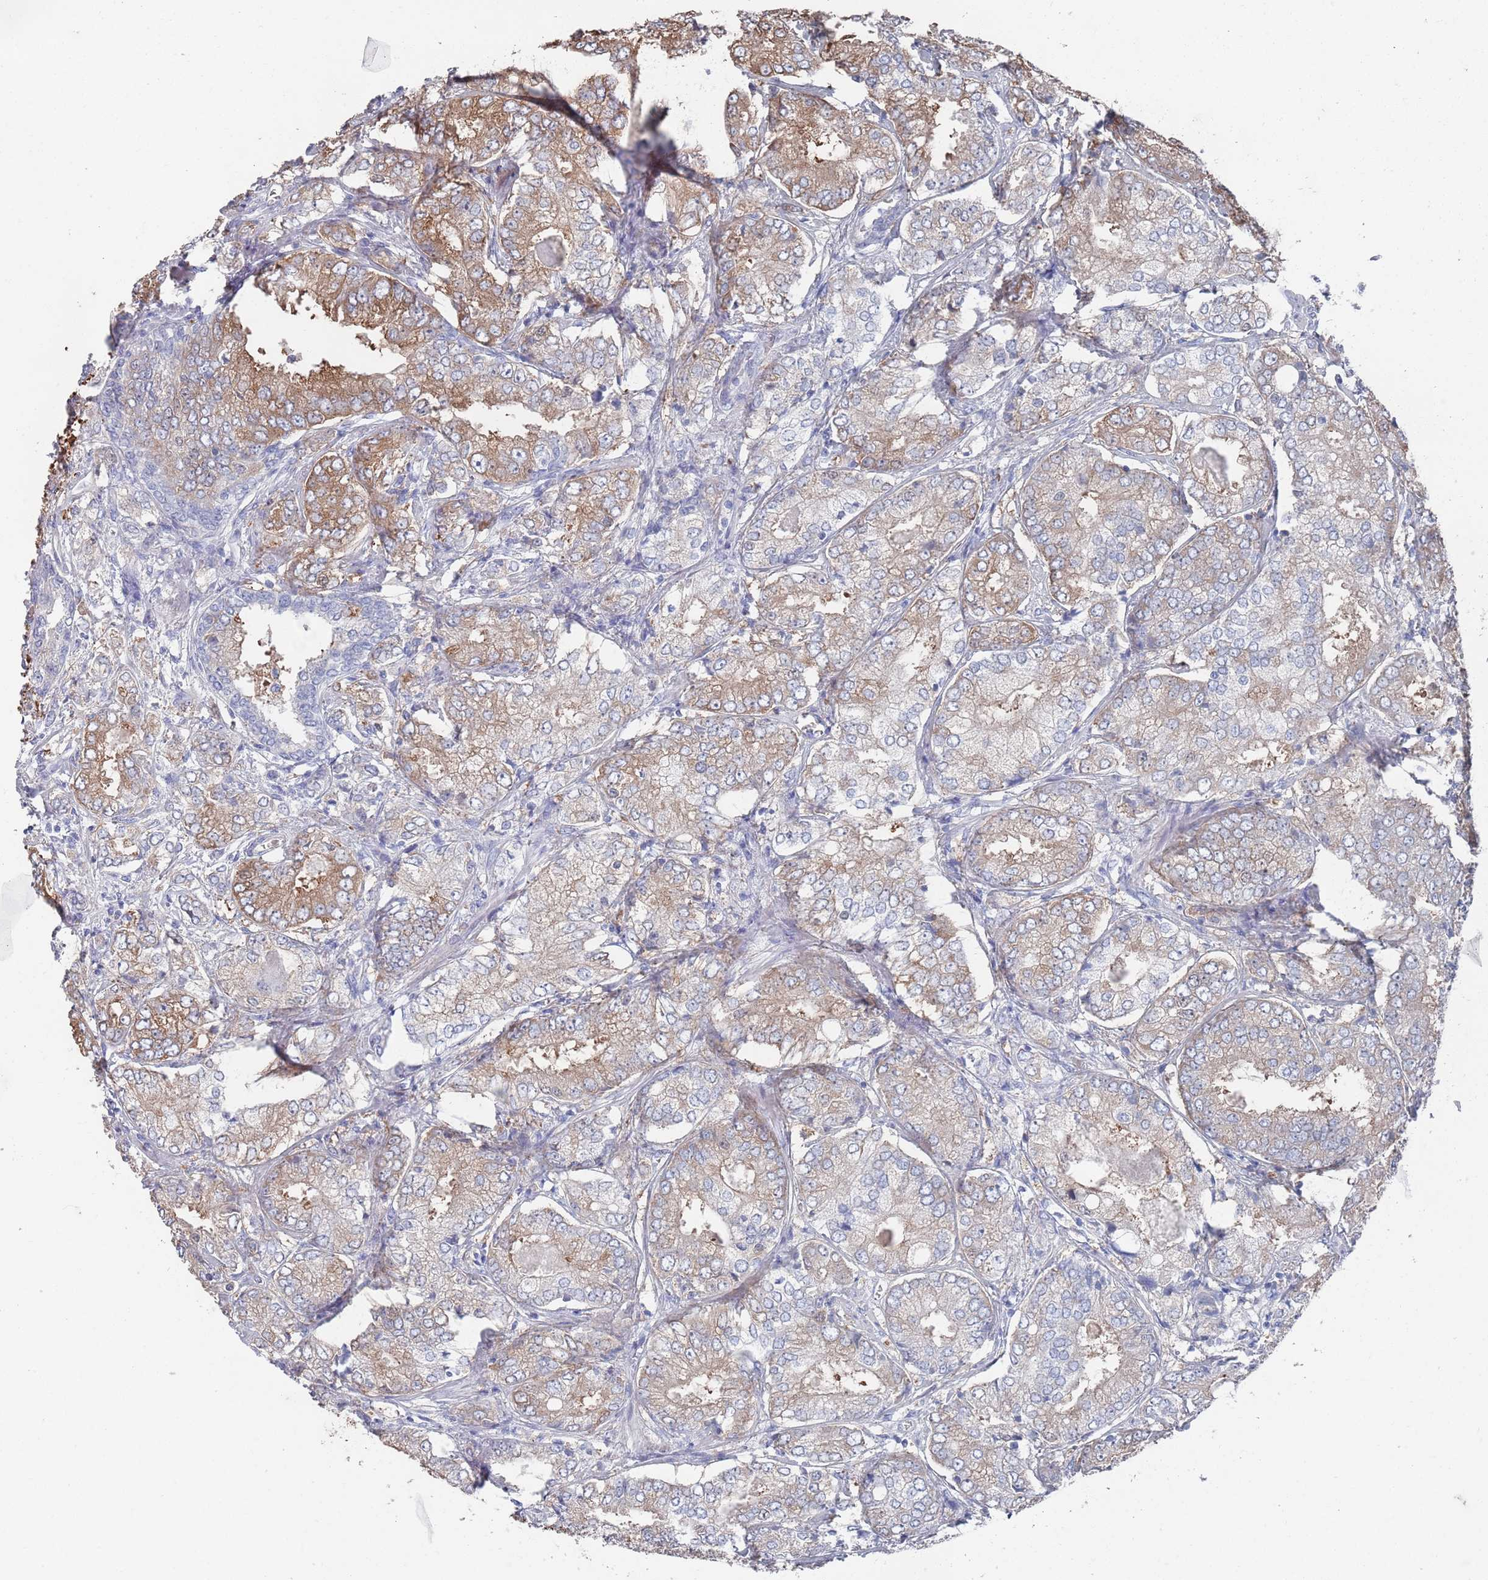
{"staining": {"intensity": "moderate", "quantity": "25%-75%", "location": "cytoplasmic/membranous"}, "tissue": "prostate cancer", "cell_type": "Tumor cells", "image_type": "cancer", "snomed": [{"axis": "morphology", "description": "Adenocarcinoma, High grade"}, {"axis": "topography", "description": "Prostate"}], "caption": "IHC (DAB) staining of human adenocarcinoma (high-grade) (prostate) displays moderate cytoplasmic/membranous protein positivity in approximately 25%-75% of tumor cells.", "gene": "TMCO3", "patient": {"sex": "male", "age": 63}}